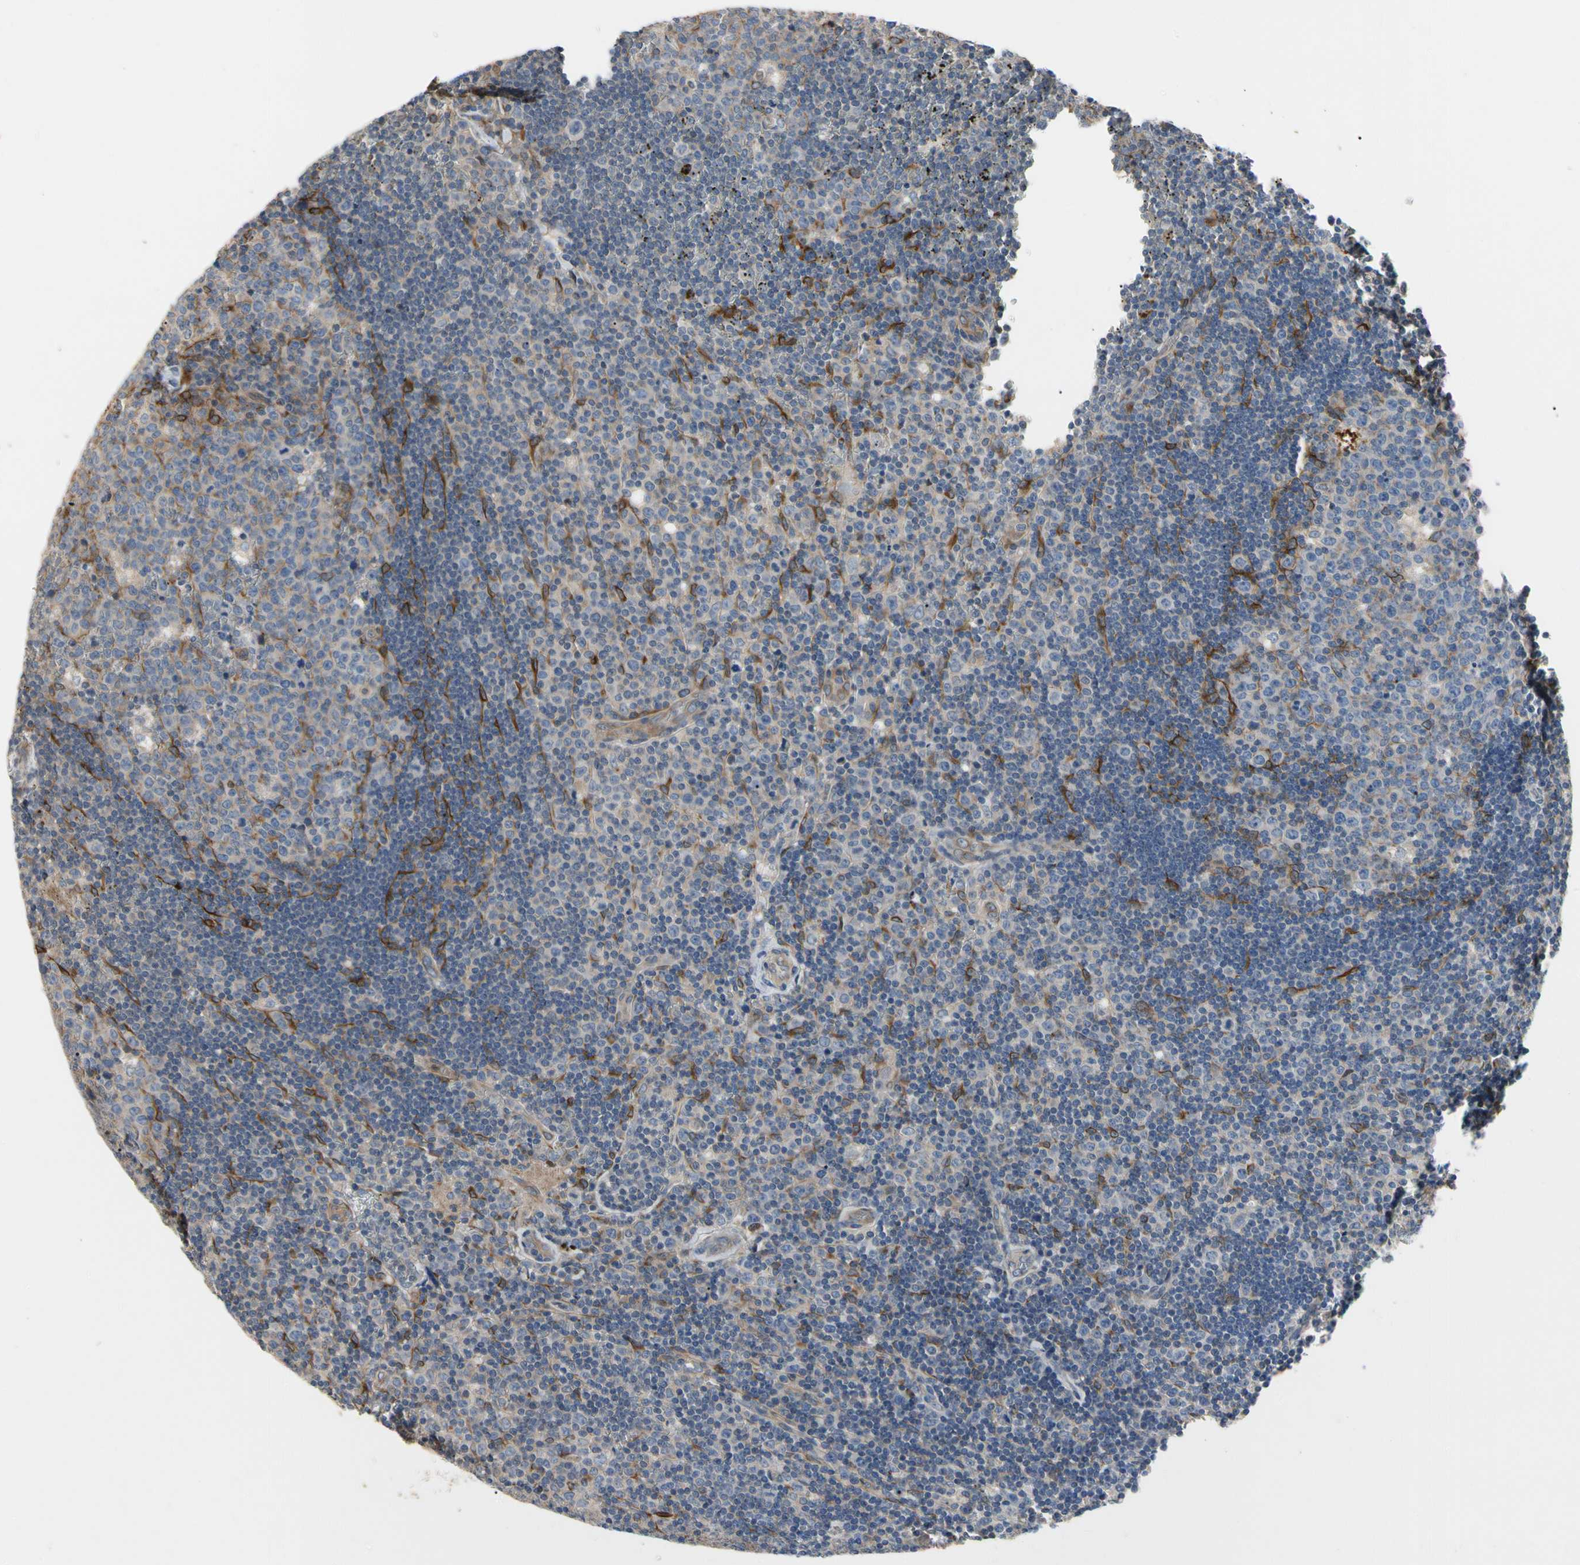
{"staining": {"intensity": "weak", "quantity": "<25%", "location": "cytoplasmic/membranous"}, "tissue": "lymph node", "cell_type": "Germinal center cells", "image_type": "normal", "snomed": [{"axis": "morphology", "description": "Normal tissue, NOS"}, {"axis": "topography", "description": "Lymph node"}, {"axis": "topography", "description": "Salivary gland"}], "caption": "IHC image of normal lymph node: lymph node stained with DAB (3,3'-diaminobenzidine) shows no significant protein expression in germinal center cells.", "gene": "CRTAC1", "patient": {"sex": "male", "age": 8}}